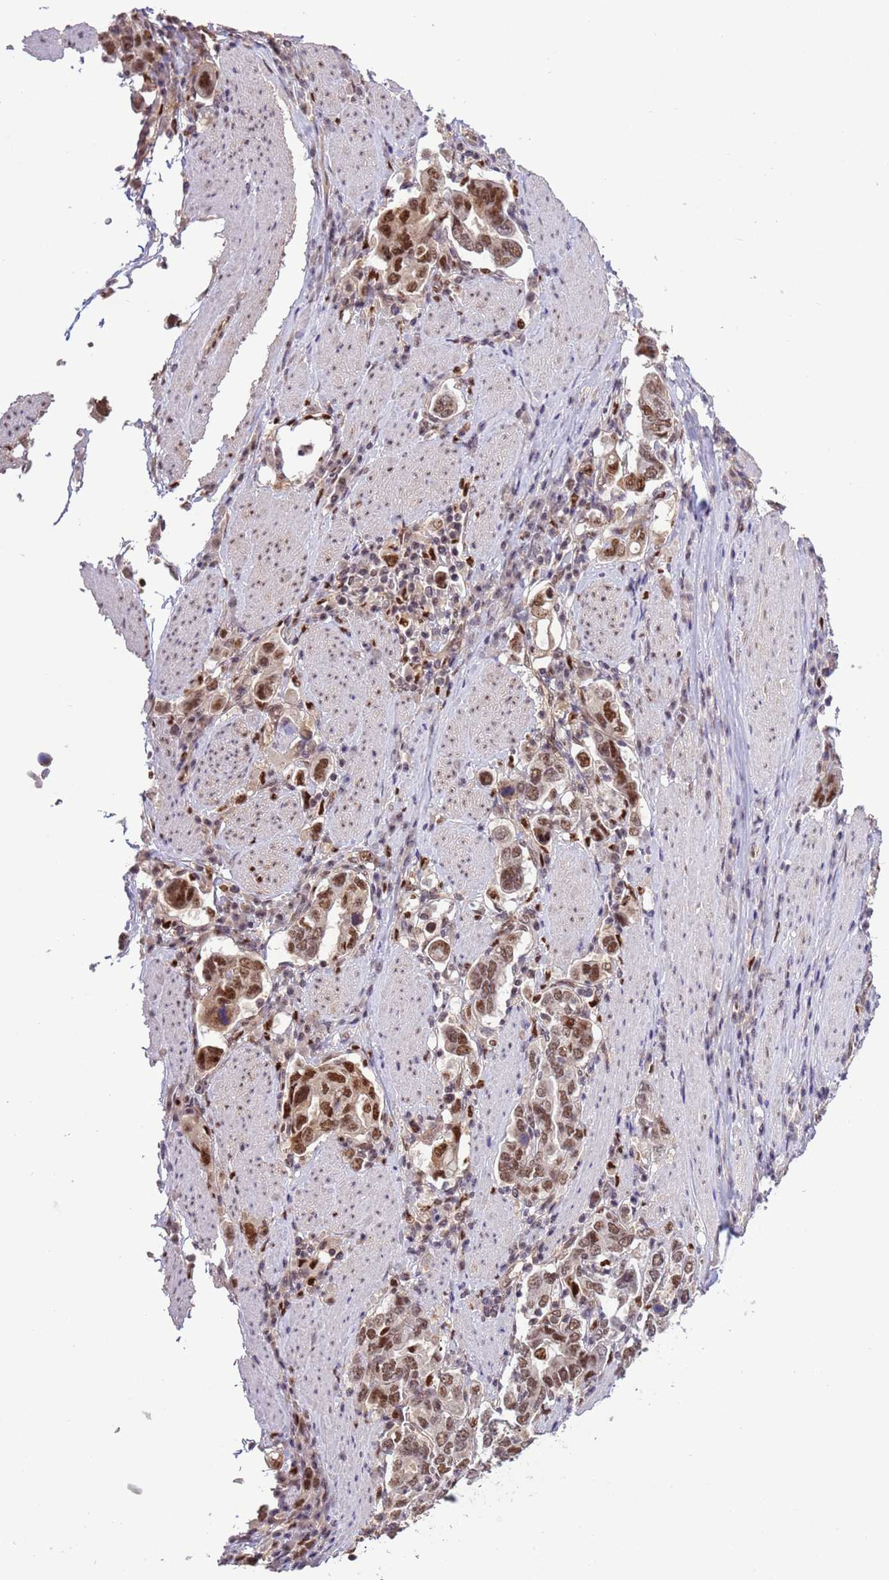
{"staining": {"intensity": "strong", "quantity": ">75%", "location": "nuclear"}, "tissue": "stomach cancer", "cell_type": "Tumor cells", "image_type": "cancer", "snomed": [{"axis": "morphology", "description": "Adenocarcinoma, NOS"}, {"axis": "topography", "description": "Stomach, upper"}, {"axis": "topography", "description": "Stomach"}], "caption": "Immunohistochemical staining of human adenocarcinoma (stomach) exhibits high levels of strong nuclear positivity in about >75% of tumor cells.", "gene": "PRPF6", "patient": {"sex": "male", "age": 62}}